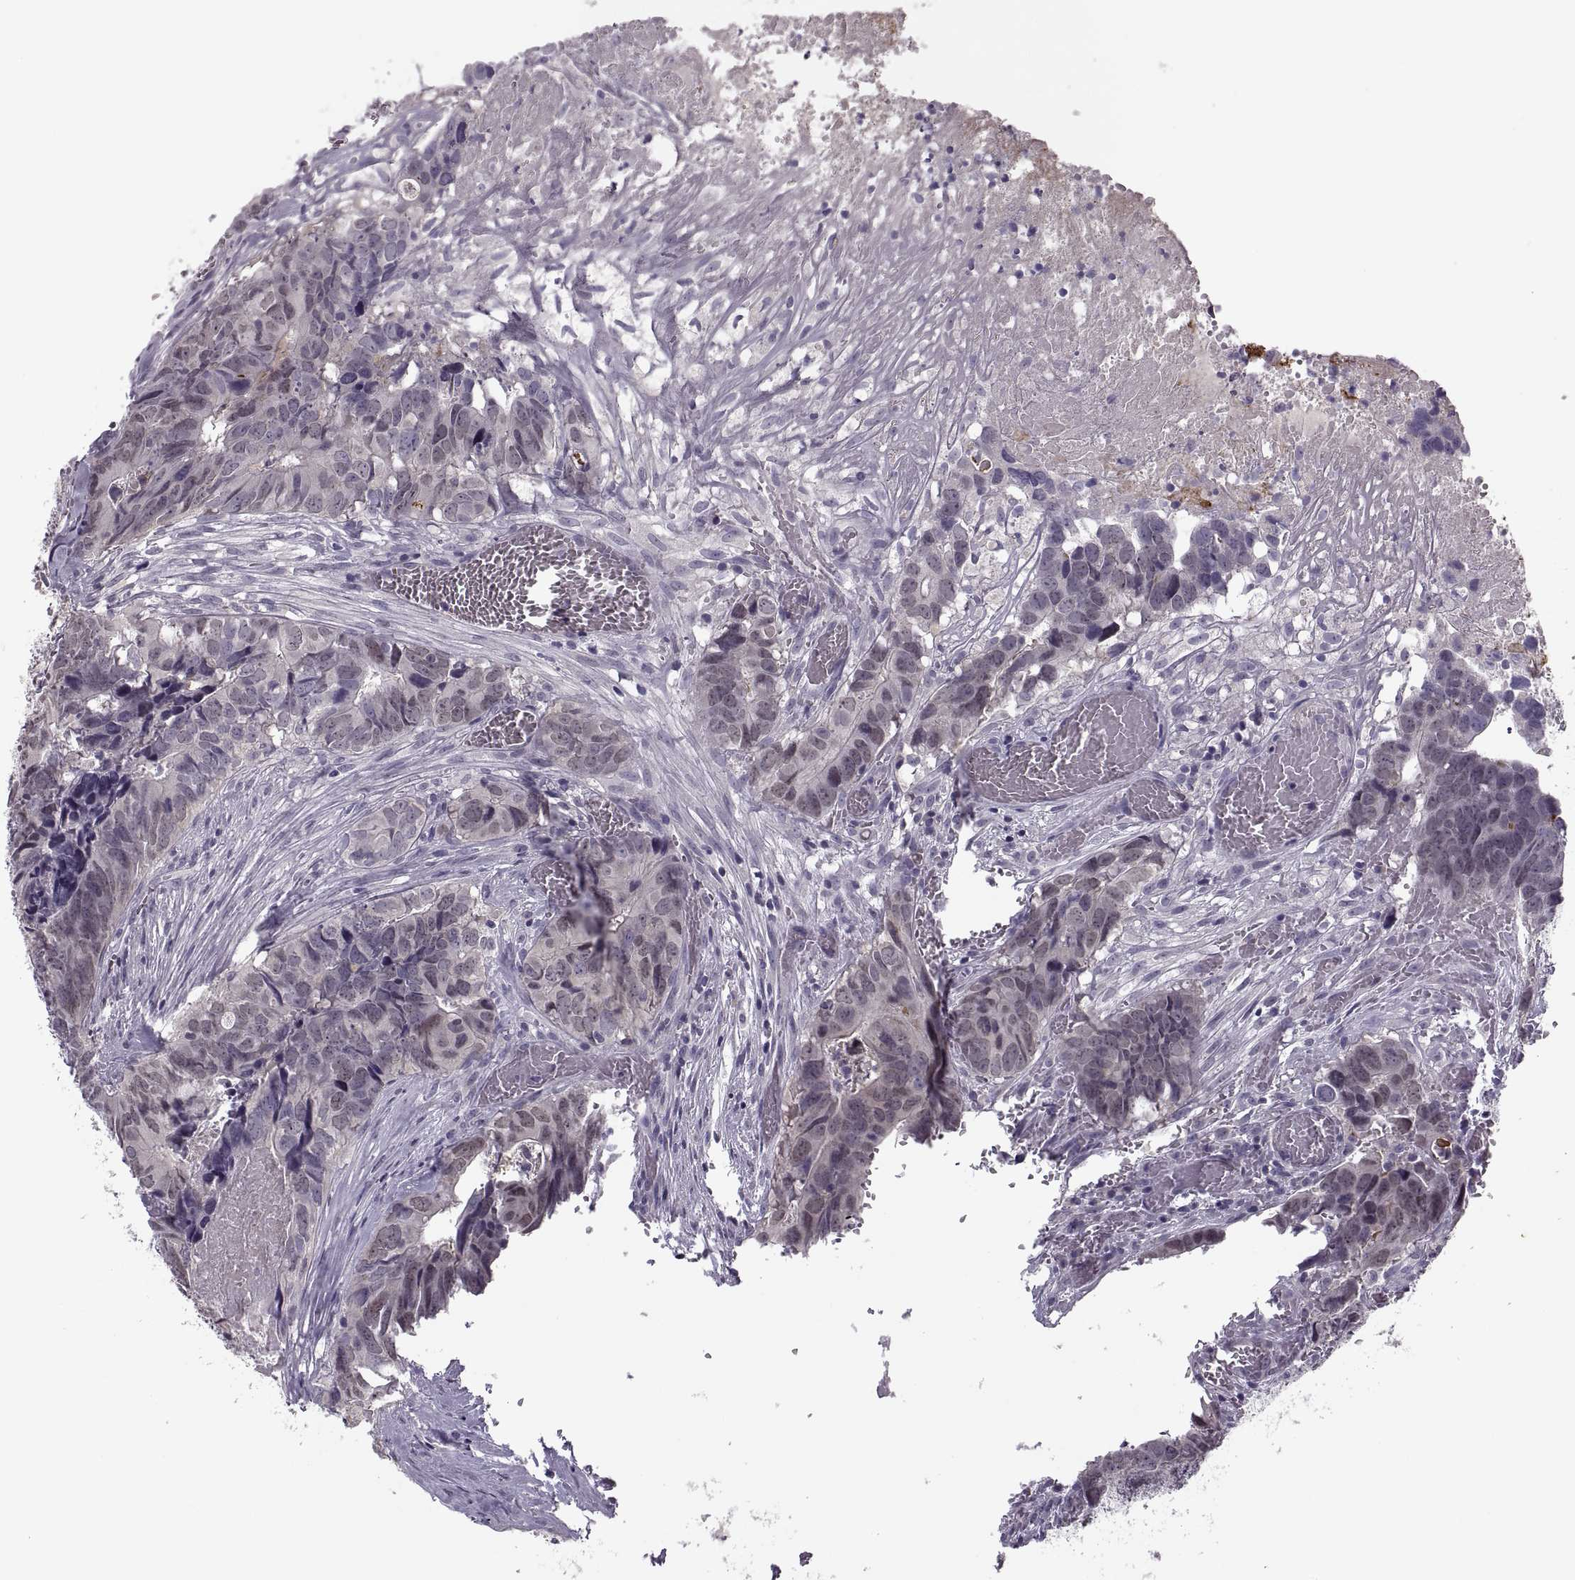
{"staining": {"intensity": "negative", "quantity": "none", "location": "none"}, "tissue": "colorectal cancer", "cell_type": "Tumor cells", "image_type": "cancer", "snomed": [{"axis": "morphology", "description": "Adenocarcinoma, NOS"}, {"axis": "topography", "description": "Colon"}], "caption": "Tumor cells show no significant protein positivity in colorectal cancer.", "gene": "CACNA1F", "patient": {"sex": "female", "age": 82}}